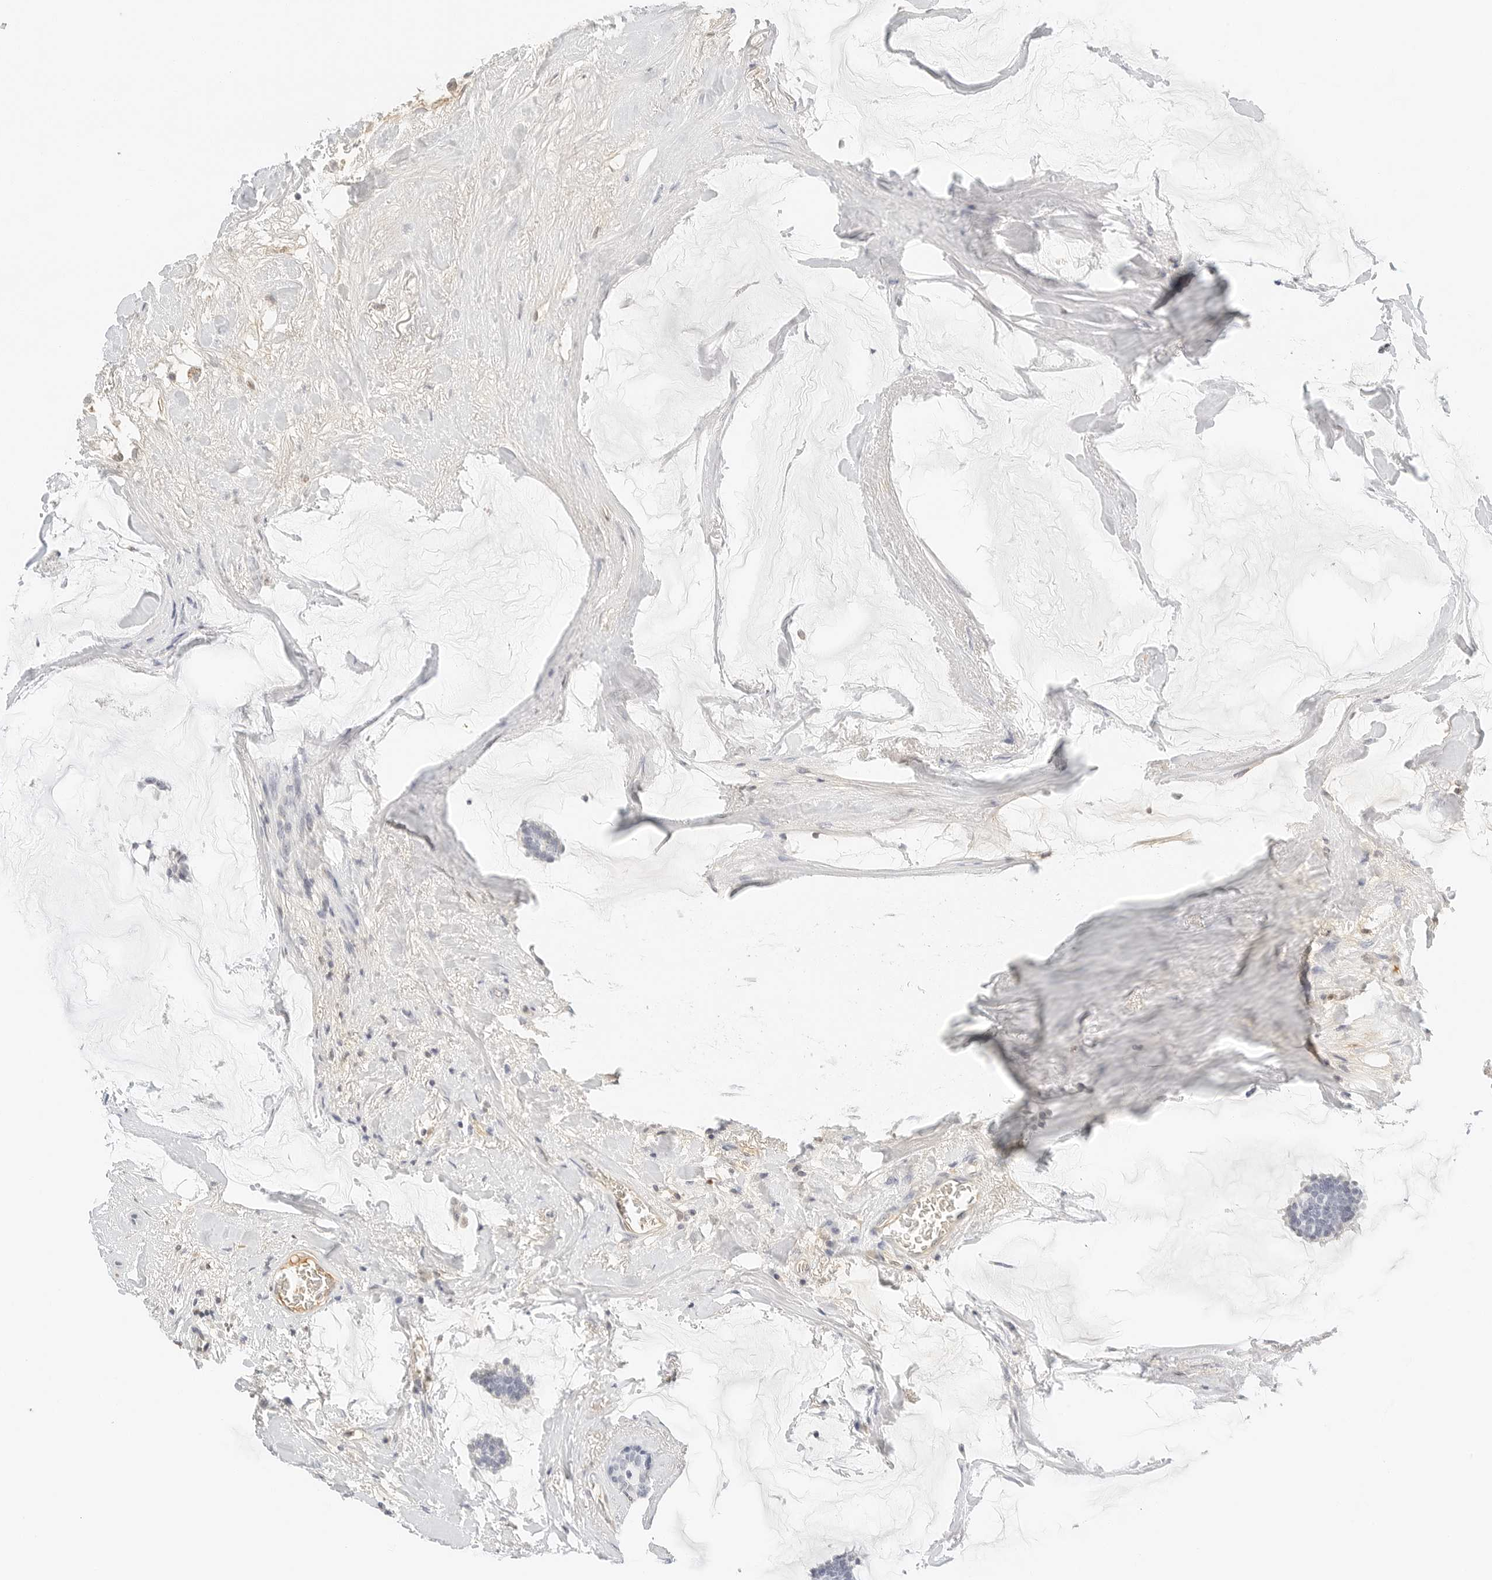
{"staining": {"intensity": "negative", "quantity": "none", "location": "none"}, "tissue": "breast cancer", "cell_type": "Tumor cells", "image_type": "cancer", "snomed": [{"axis": "morphology", "description": "Duct carcinoma"}, {"axis": "topography", "description": "Breast"}], "caption": "A micrograph of infiltrating ductal carcinoma (breast) stained for a protein reveals no brown staining in tumor cells. The staining is performed using DAB (3,3'-diaminobenzidine) brown chromogen with nuclei counter-stained in using hematoxylin.", "gene": "PKDCC", "patient": {"sex": "female", "age": 93}}